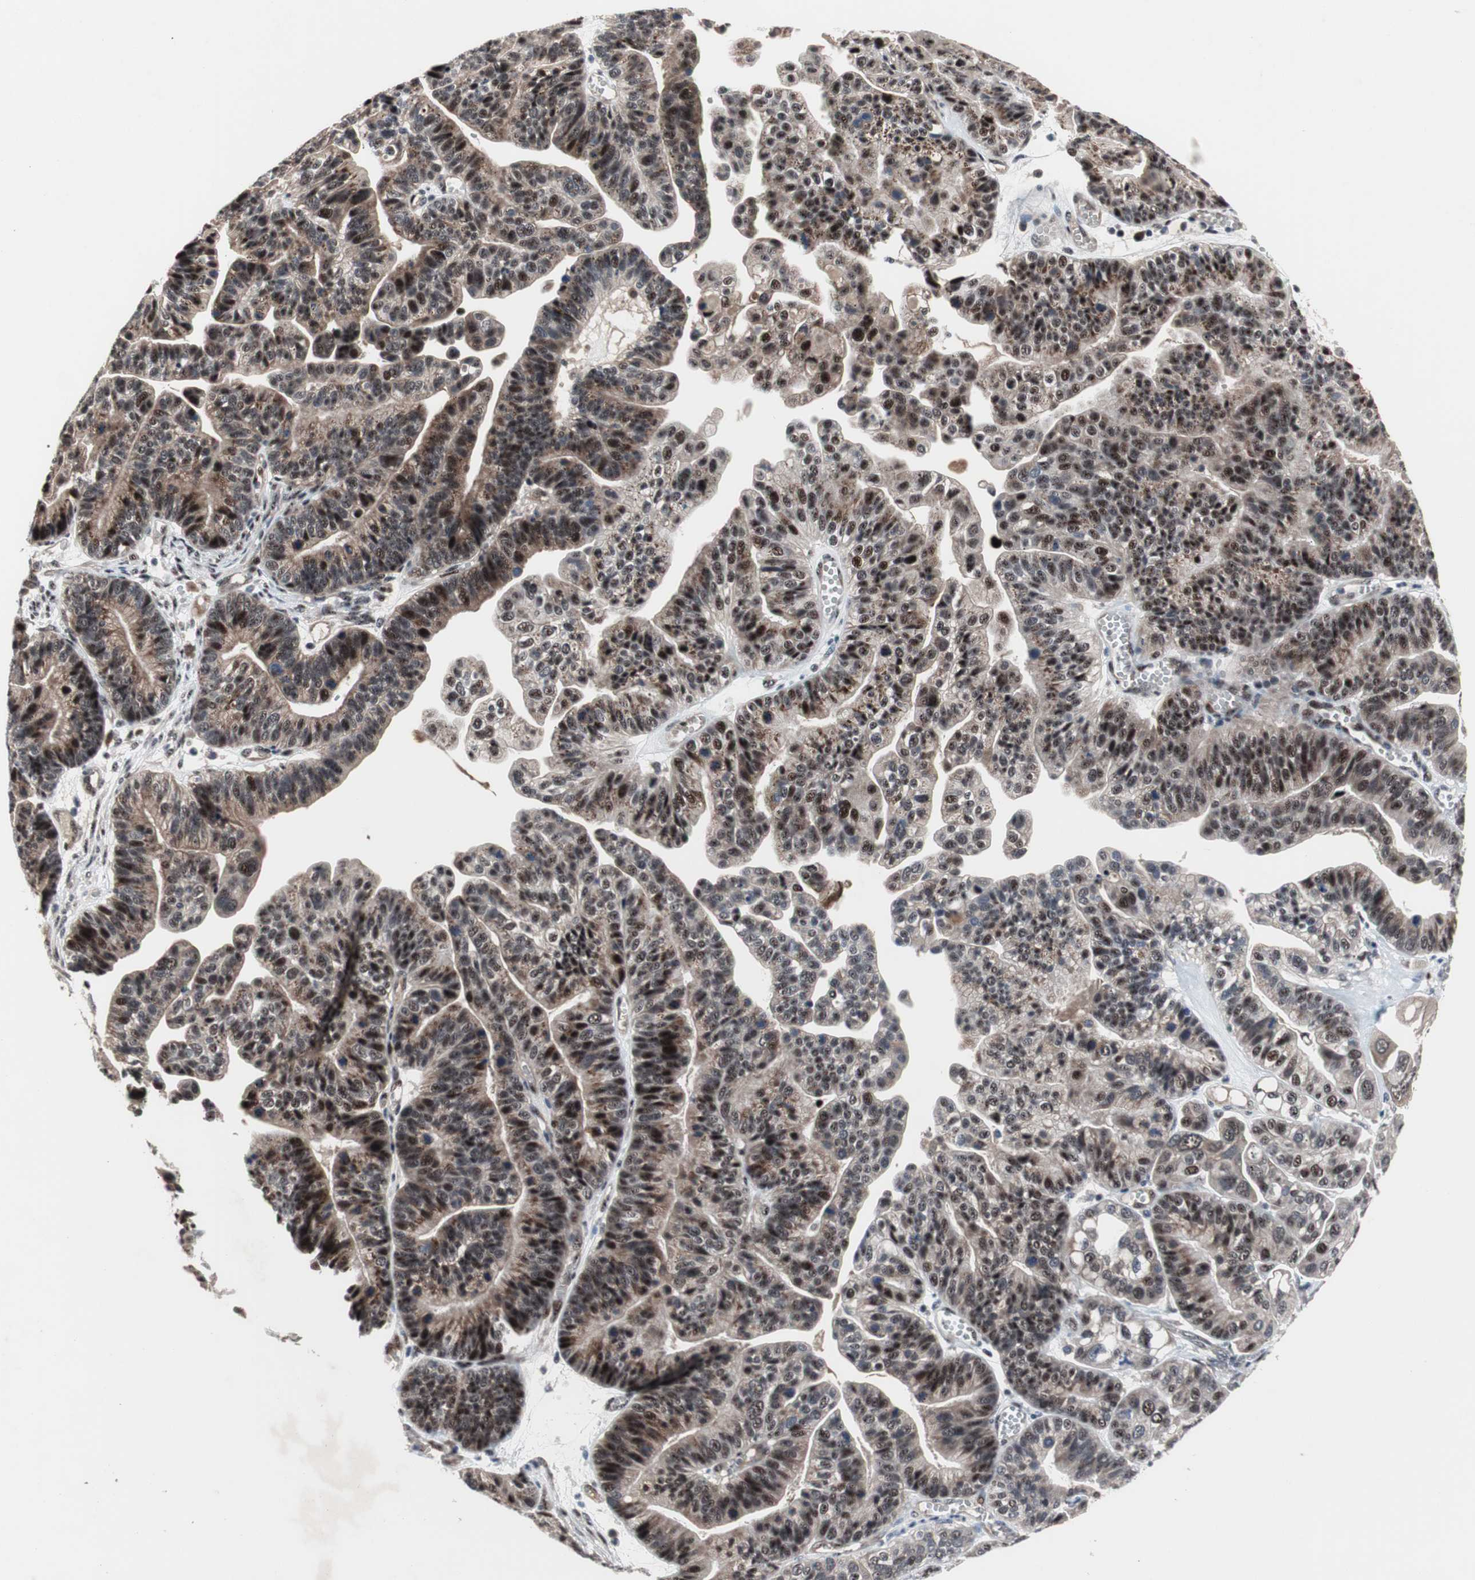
{"staining": {"intensity": "moderate", "quantity": ">75%", "location": "cytoplasmic/membranous,nuclear"}, "tissue": "ovarian cancer", "cell_type": "Tumor cells", "image_type": "cancer", "snomed": [{"axis": "morphology", "description": "Cystadenocarcinoma, serous, NOS"}, {"axis": "topography", "description": "Ovary"}], "caption": "About >75% of tumor cells in ovarian serous cystadenocarcinoma exhibit moderate cytoplasmic/membranous and nuclear protein staining as visualized by brown immunohistochemical staining.", "gene": "SOX7", "patient": {"sex": "female", "age": 56}}